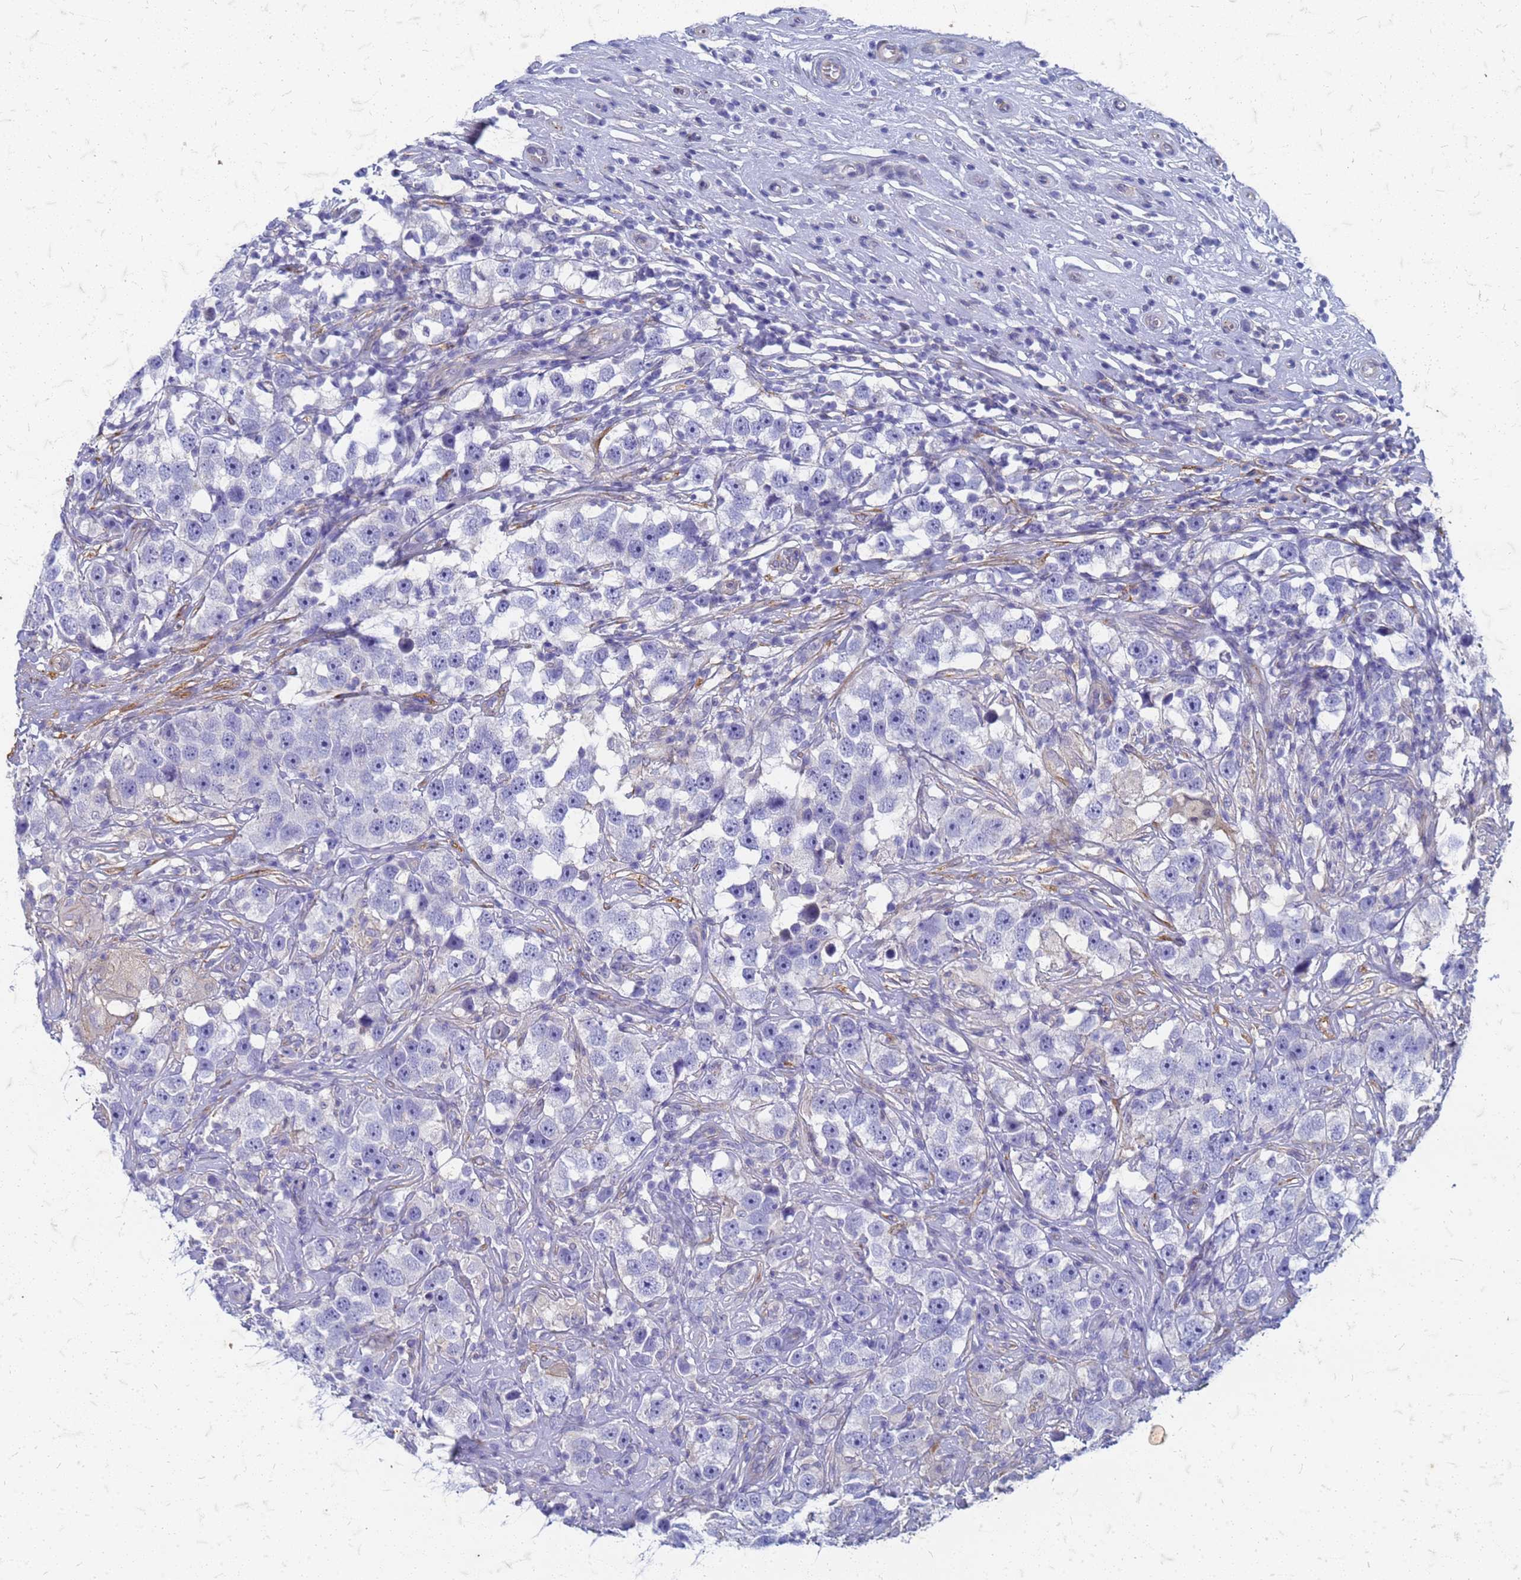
{"staining": {"intensity": "negative", "quantity": "none", "location": "none"}, "tissue": "testis cancer", "cell_type": "Tumor cells", "image_type": "cancer", "snomed": [{"axis": "morphology", "description": "Seminoma, NOS"}, {"axis": "topography", "description": "Testis"}], "caption": "This is a image of immunohistochemistry (IHC) staining of testis seminoma, which shows no expression in tumor cells. Brightfield microscopy of immunohistochemistry (IHC) stained with DAB (3,3'-diaminobenzidine) (brown) and hematoxylin (blue), captured at high magnification.", "gene": "TRIM64B", "patient": {"sex": "male", "age": 49}}